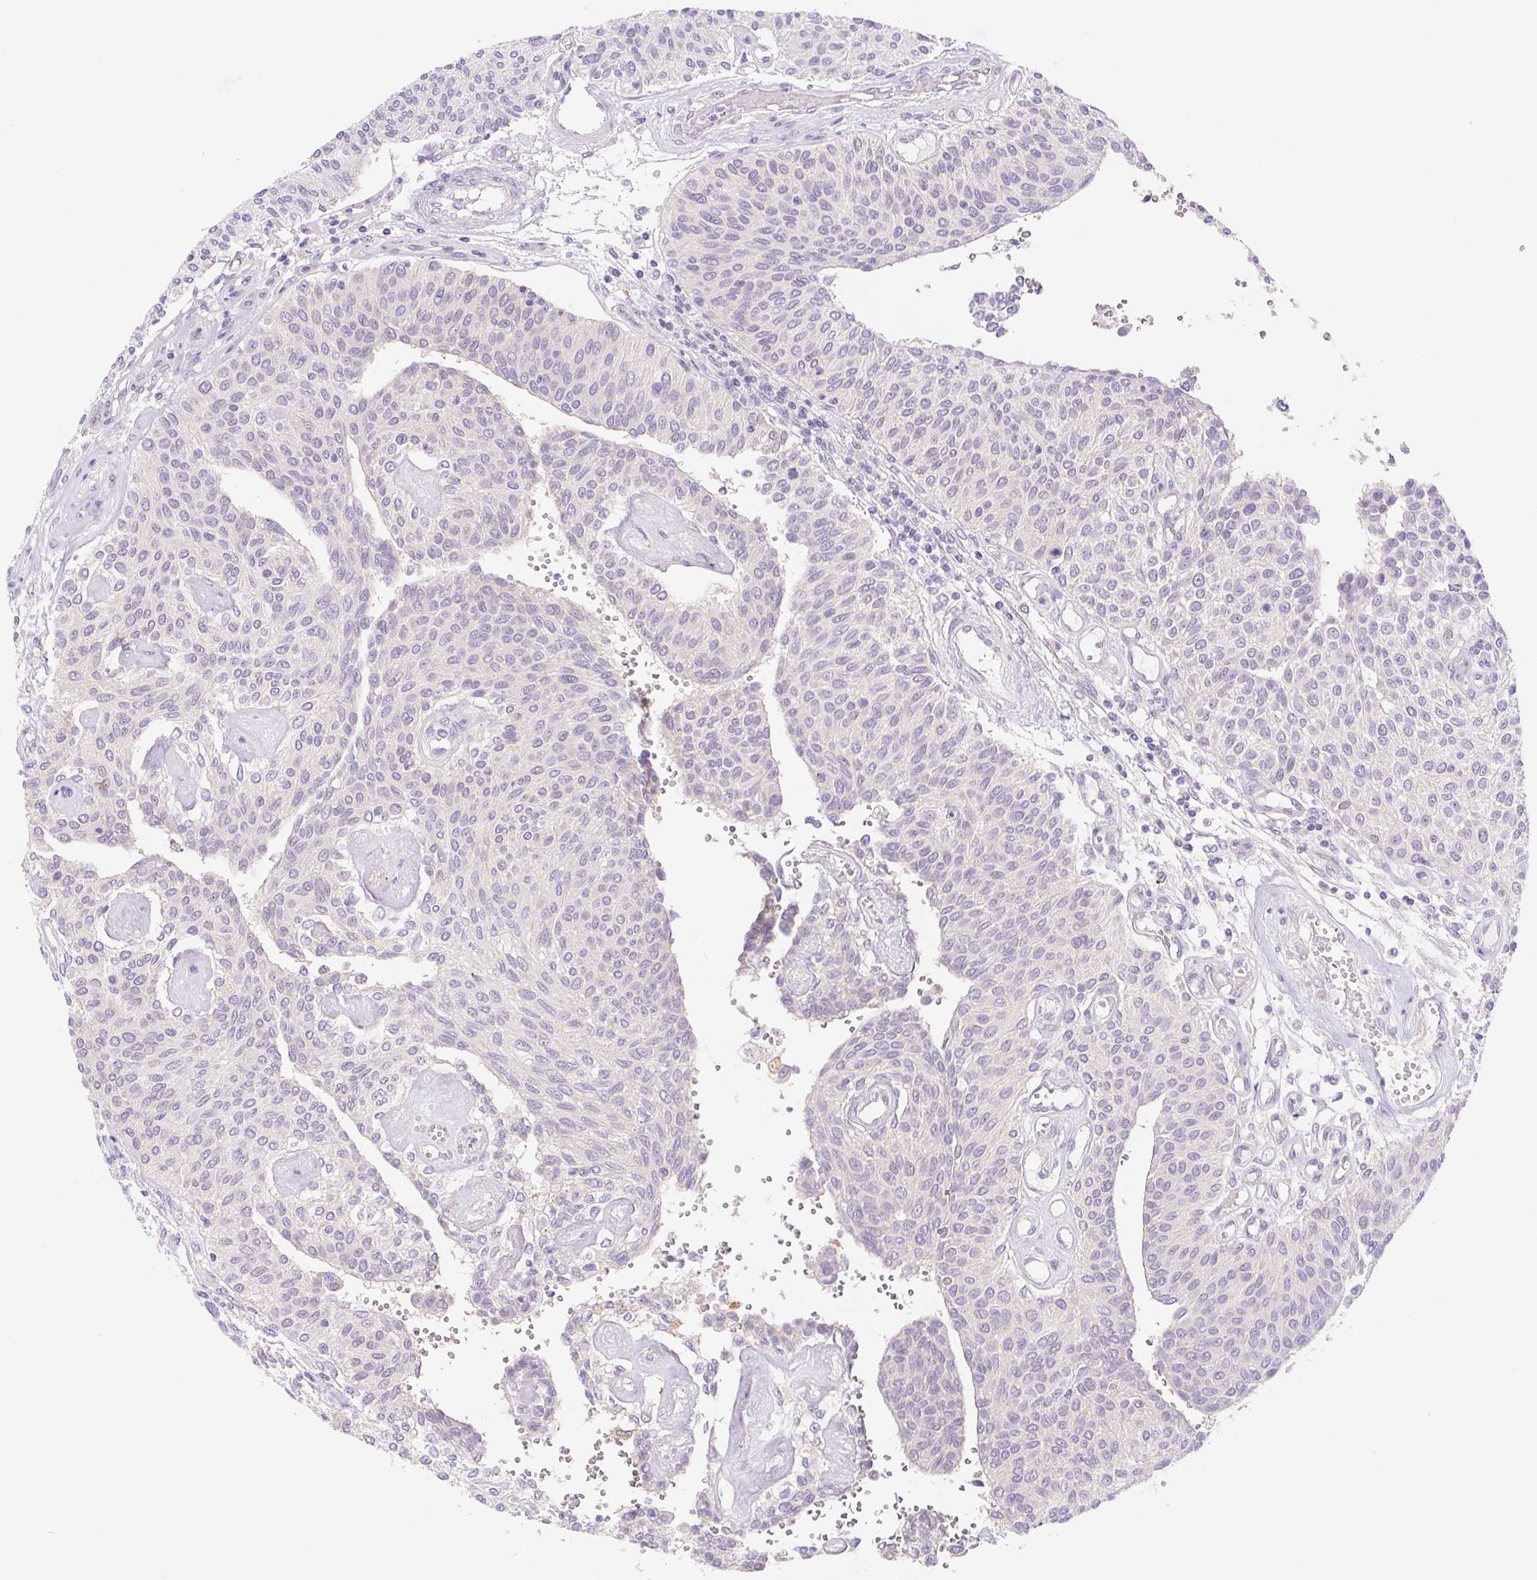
{"staining": {"intensity": "negative", "quantity": "none", "location": "none"}, "tissue": "urothelial cancer", "cell_type": "Tumor cells", "image_type": "cancer", "snomed": [{"axis": "morphology", "description": "Urothelial carcinoma, NOS"}, {"axis": "topography", "description": "Urinary bladder"}], "caption": "Immunohistochemical staining of human urothelial cancer displays no significant positivity in tumor cells.", "gene": "DYNC2LI1", "patient": {"sex": "male", "age": 55}}